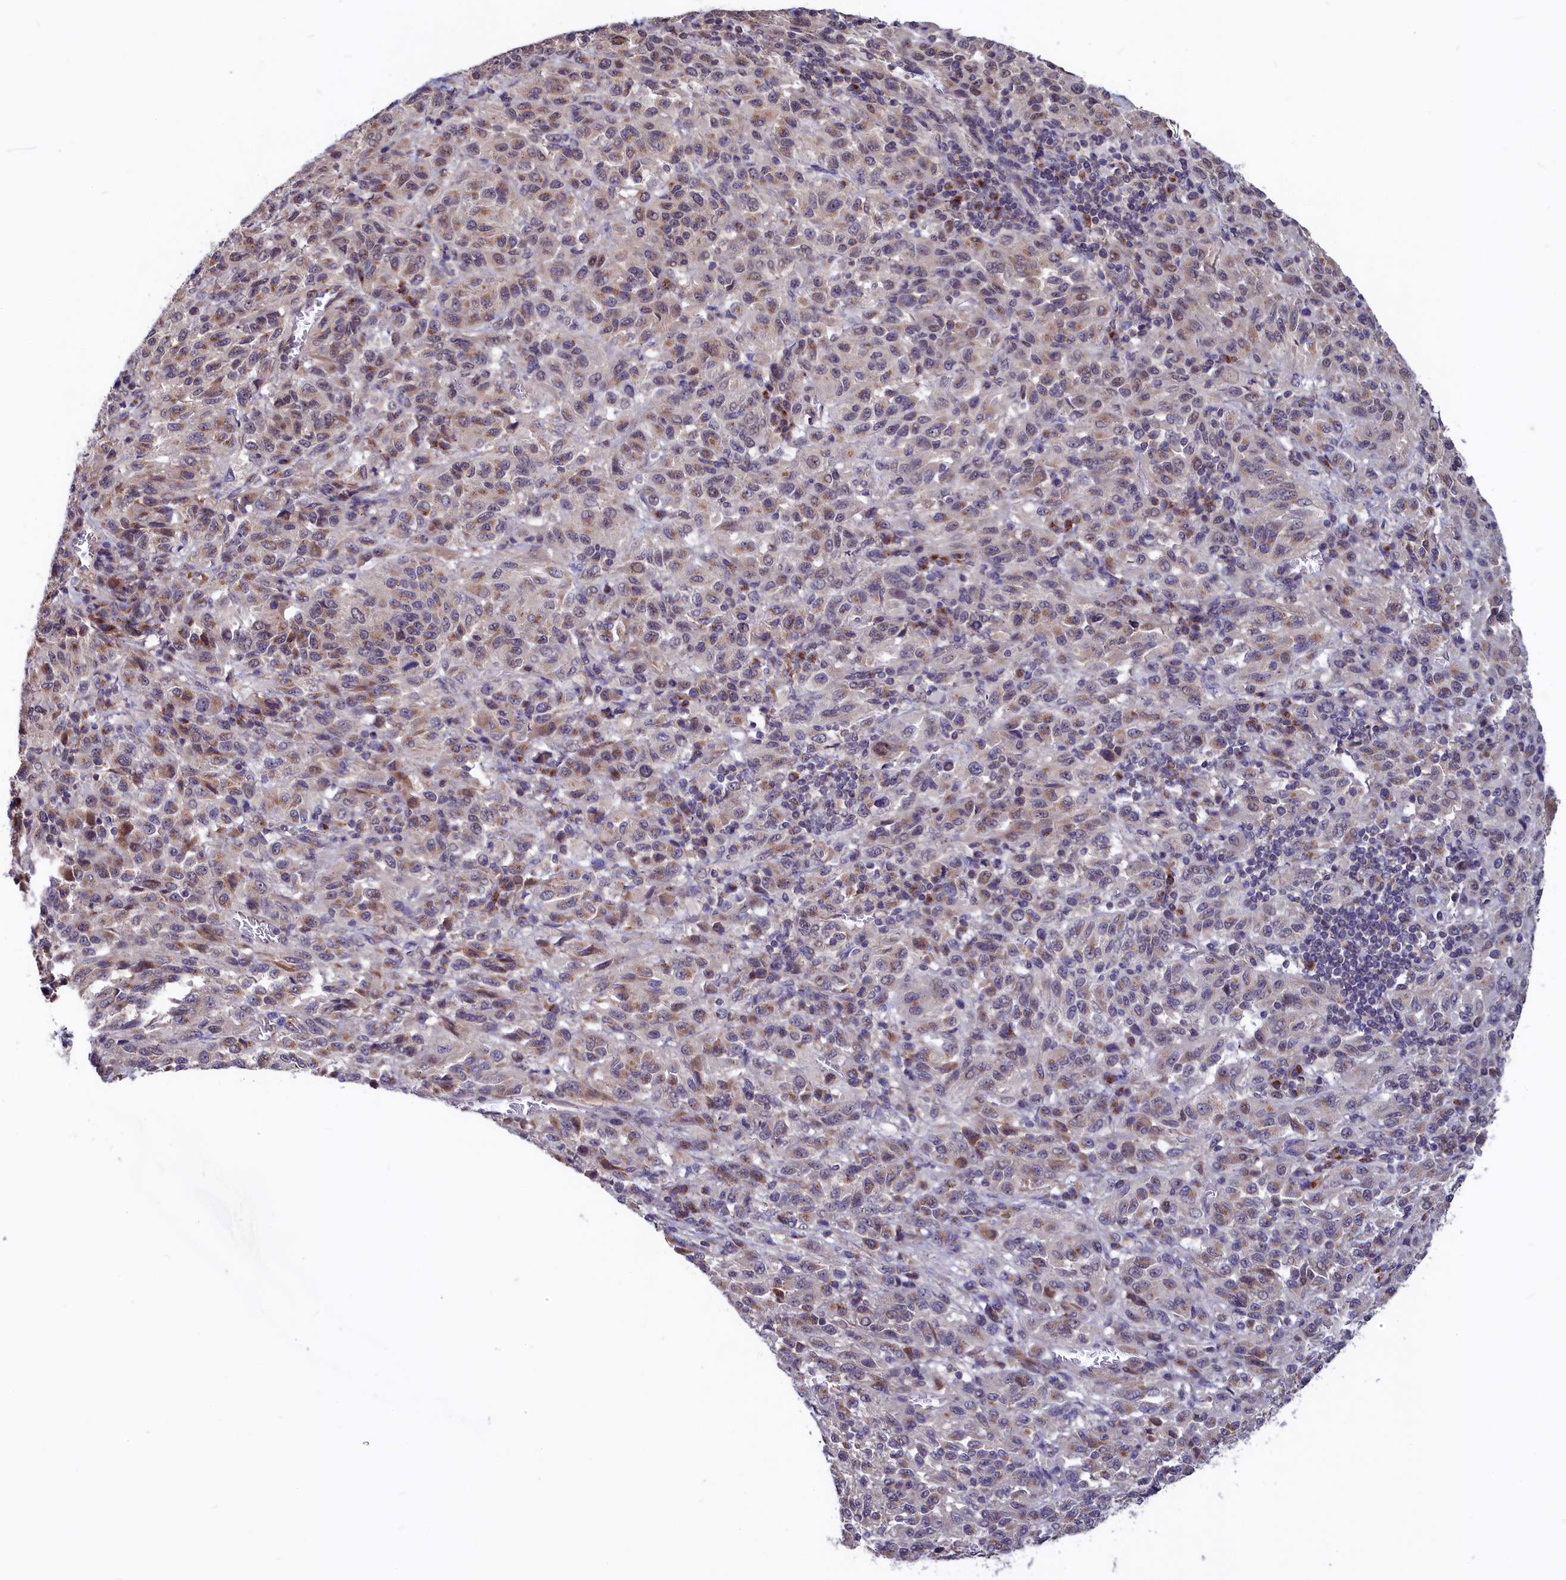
{"staining": {"intensity": "moderate", "quantity": "25%-75%", "location": "cytoplasmic/membranous"}, "tissue": "melanoma", "cell_type": "Tumor cells", "image_type": "cancer", "snomed": [{"axis": "morphology", "description": "Malignant melanoma, Metastatic site"}, {"axis": "topography", "description": "Lung"}], "caption": "Tumor cells exhibit moderate cytoplasmic/membranous expression in approximately 25%-75% of cells in melanoma.", "gene": "SEC24C", "patient": {"sex": "male", "age": 64}}